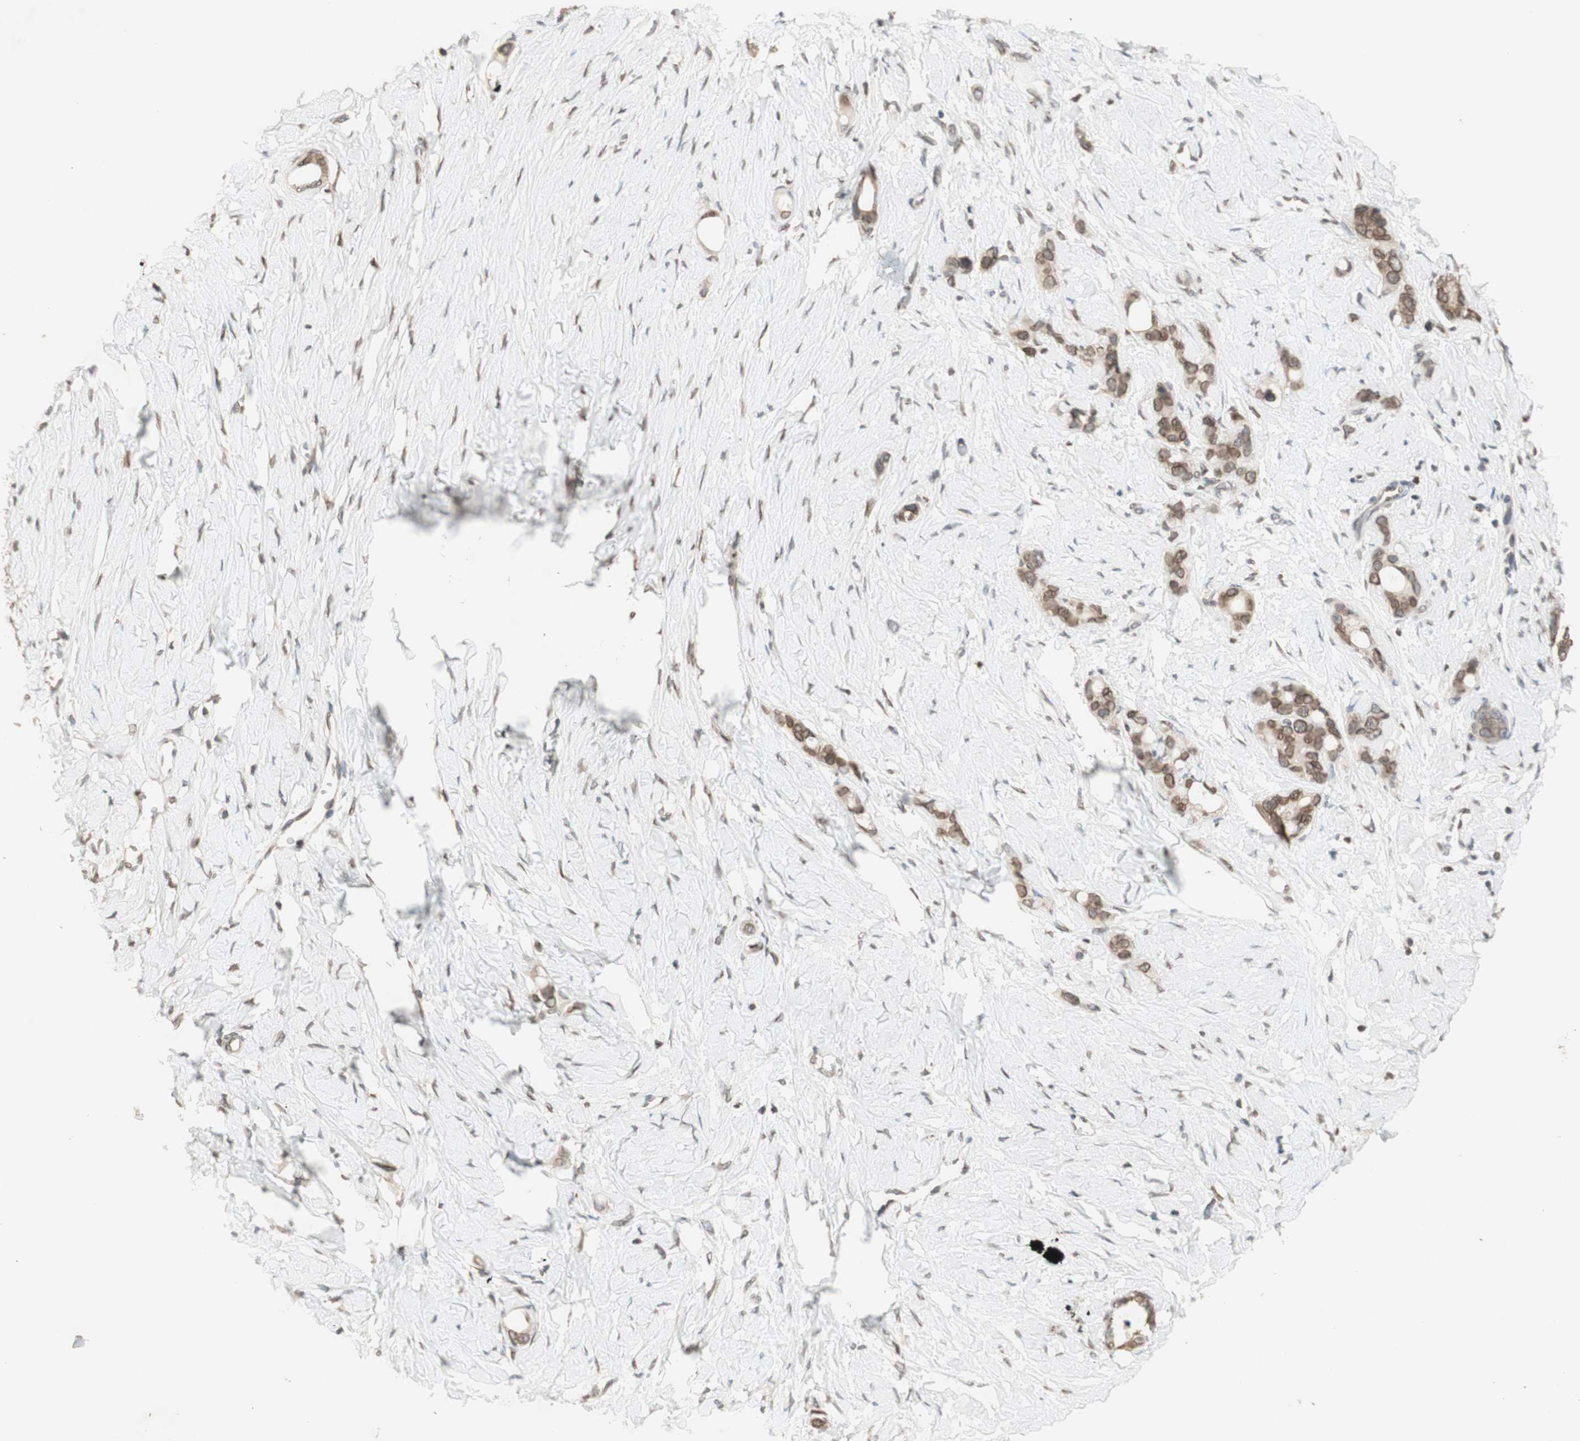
{"staining": {"intensity": "moderate", "quantity": ">75%", "location": "cytoplasmic/membranous,nuclear"}, "tissue": "stomach cancer", "cell_type": "Tumor cells", "image_type": "cancer", "snomed": [{"axis": "morphology", "description": "Adenocarcinoma, NOS"}, {"axis": "topography", "description": "Stomach"}], "caption": "Moderate cytoplasmic/membranous and nuclear protein staining is seen in about >75% of tumor cells in stomach cancer. Immunohistochemistry (ihc) stains the protein in brown and the nuclei are stained blue.", "gene": "TMPO", "patient": {"sex": "female", "age": 75}}